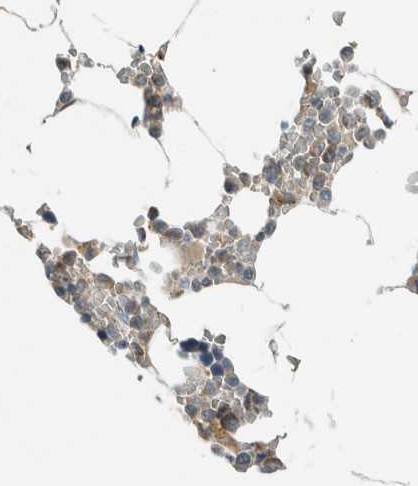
{"staining": {"intensity": "weak", "quantity": "<25%", "location": "cytoplasmic/membranous"}, "tissue": "bone marrow", "cell_type": "Hematopoietic cells", "image_type": "normal", "snomed": [{"axis": "morphology", "description": "Normal tissue, NOS"}, {"axis": "topography", "description": "Bone marrow"}], "caption": "DAB immunohistochemical staining of normal human bone marrow exhibits no significant staining in hematopoietic cells.", "gene": "SPAG5", "patient": {"sex": "male", "age": 70}}